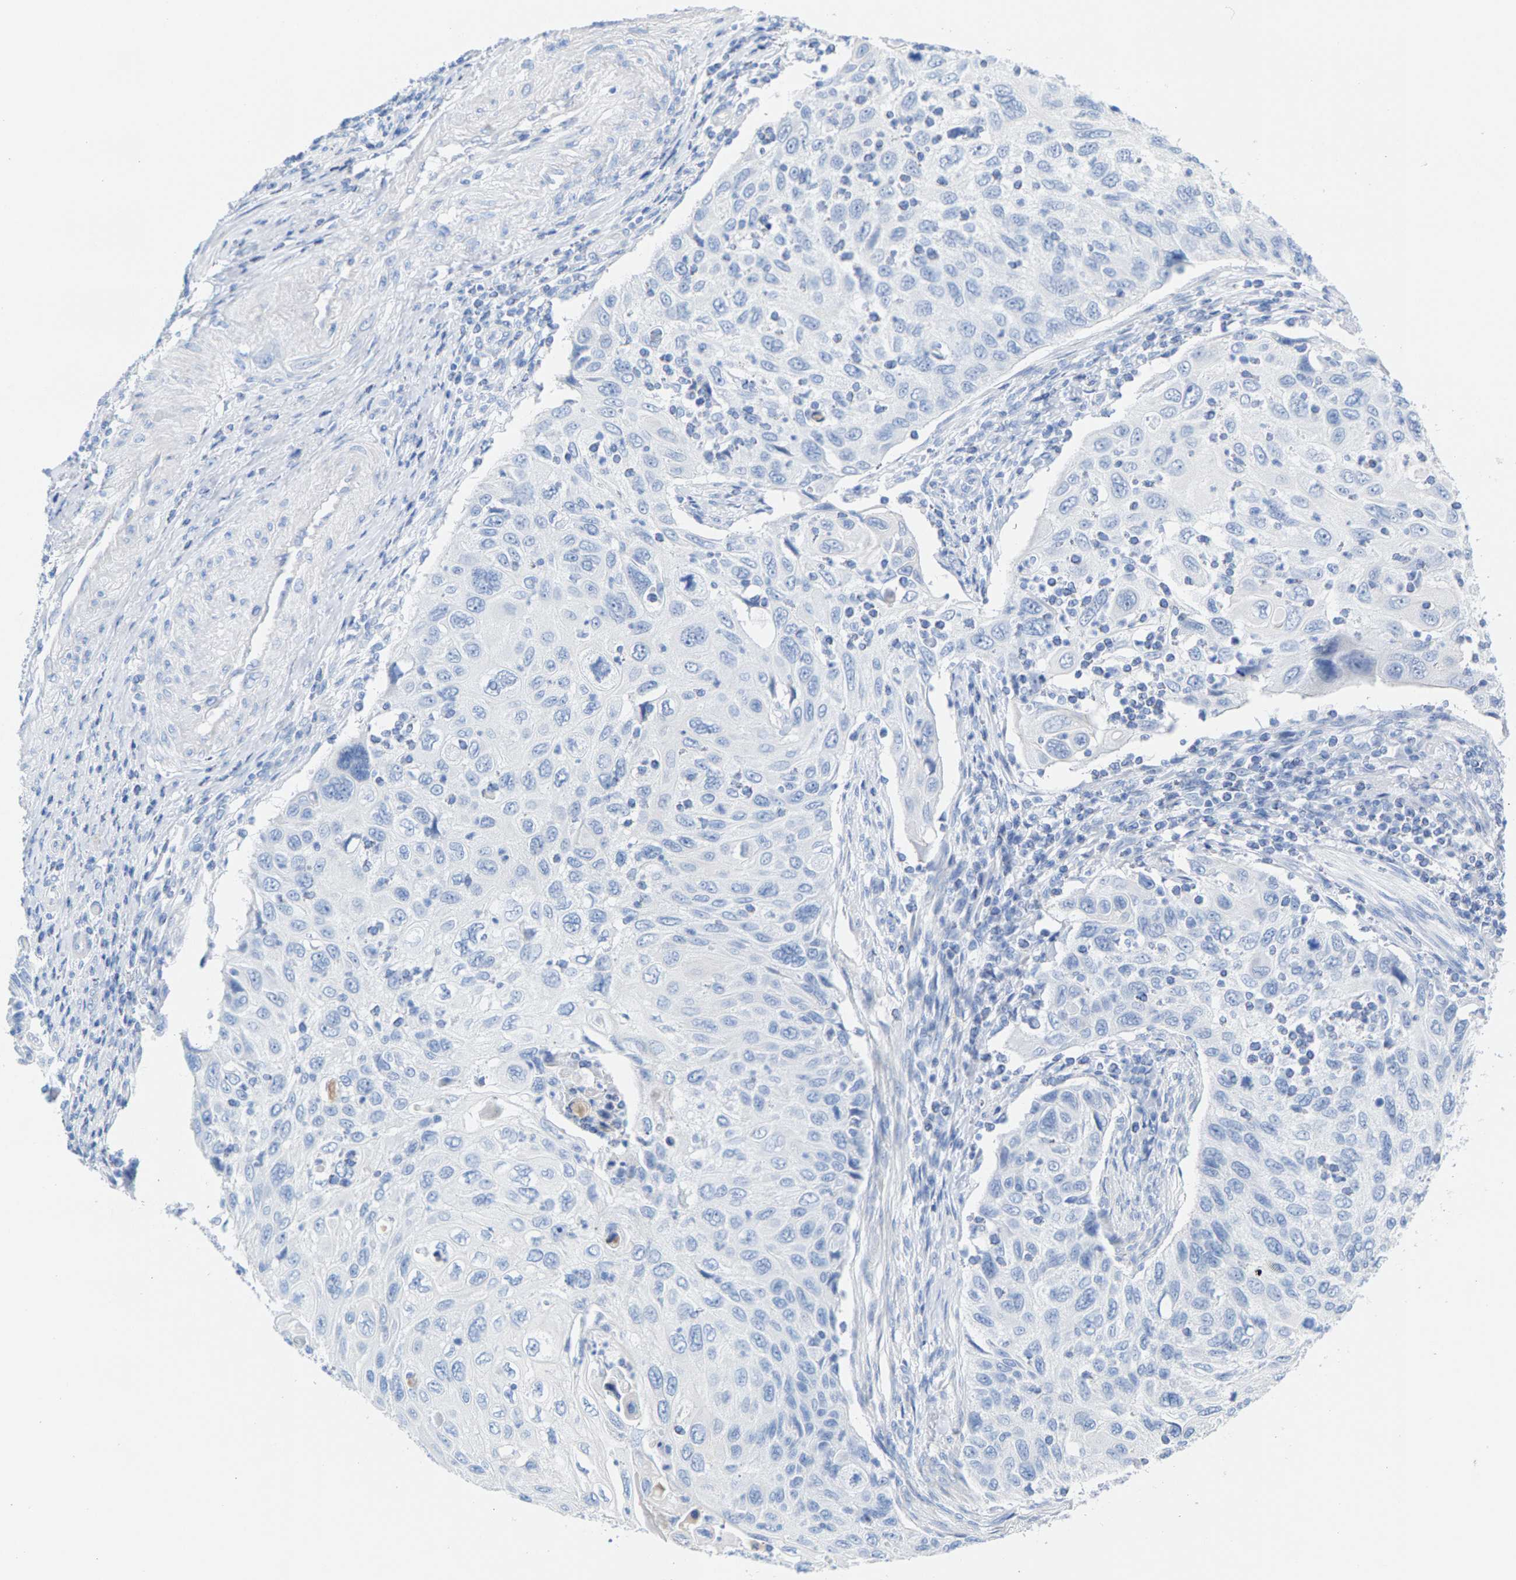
{"staining": {"intensity": "negative", "quantity": "none", "location": "none"}, "tissue": "cervical cancer", "cell_type": "Tumor cells", "image_type": "cancer", "snomed": [{"axis": "morphology", "description": "Squamous cell carcinoma, NOS"}, {"axis": "topography", "description": "Cervix"}], "caption": "An image of human cervical squamous cell carcinoma is negative for staining in tumor cells.", "gene": "CPA1", "patient": {"sex": "female", "age": 70}}